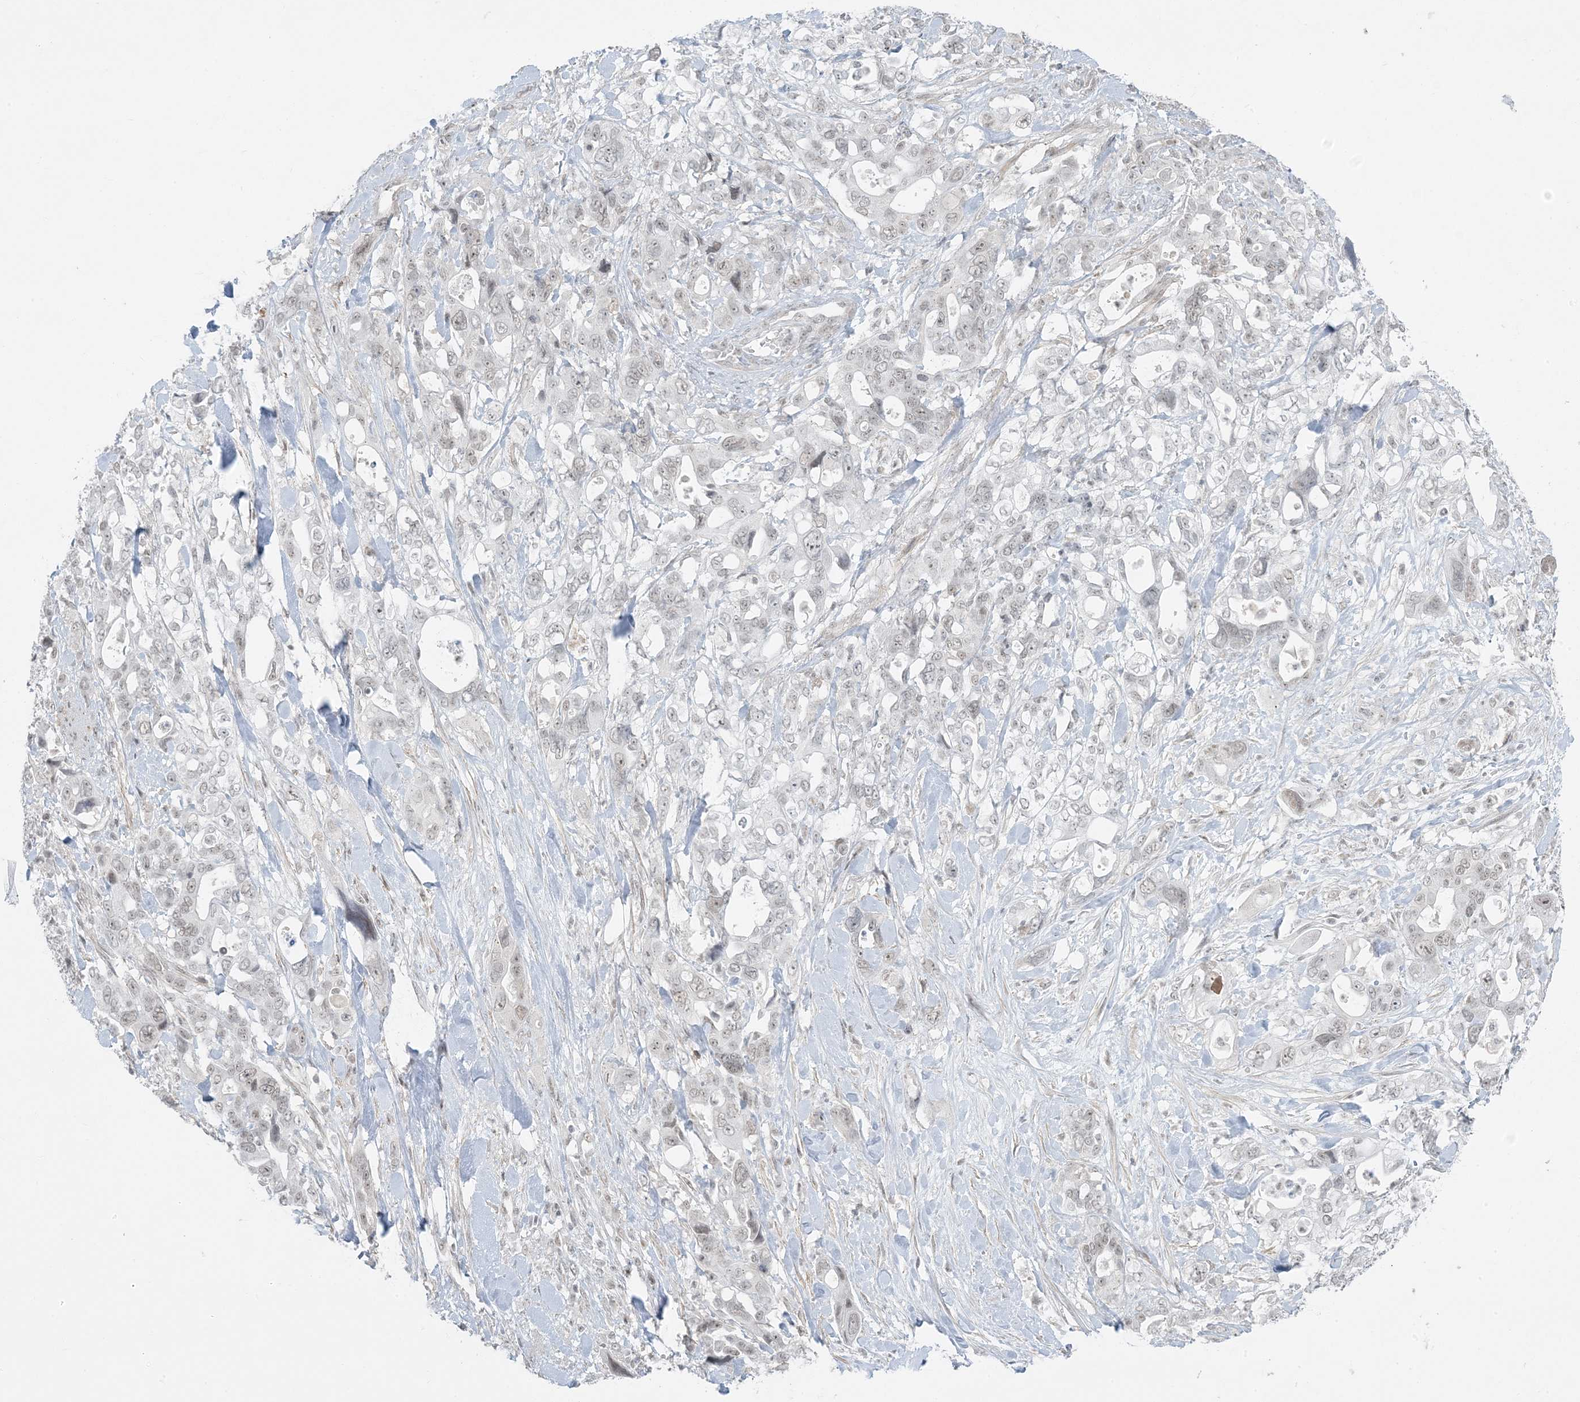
{"staining": {"intensity": "weak", "quantity": "<25%", "location": "nuclear"}, "tissue": "pancreatic cancer", "cell_type": "Tumor cells", "image_type": "cancer", "snomed": [{"axis": "morphology", "description": "Adenocarcinoma, NOS"}, {"axis": "topography", "description": "Pancreas"}], "caption": "A high-resolution histopathology image shows IHC staining of pancreatic cancer (adenocarcinoma), which reveals no significant positivity in tumor cells.", "gene": "ZNF787", "patient": {"sex": "male", "age": 46}}